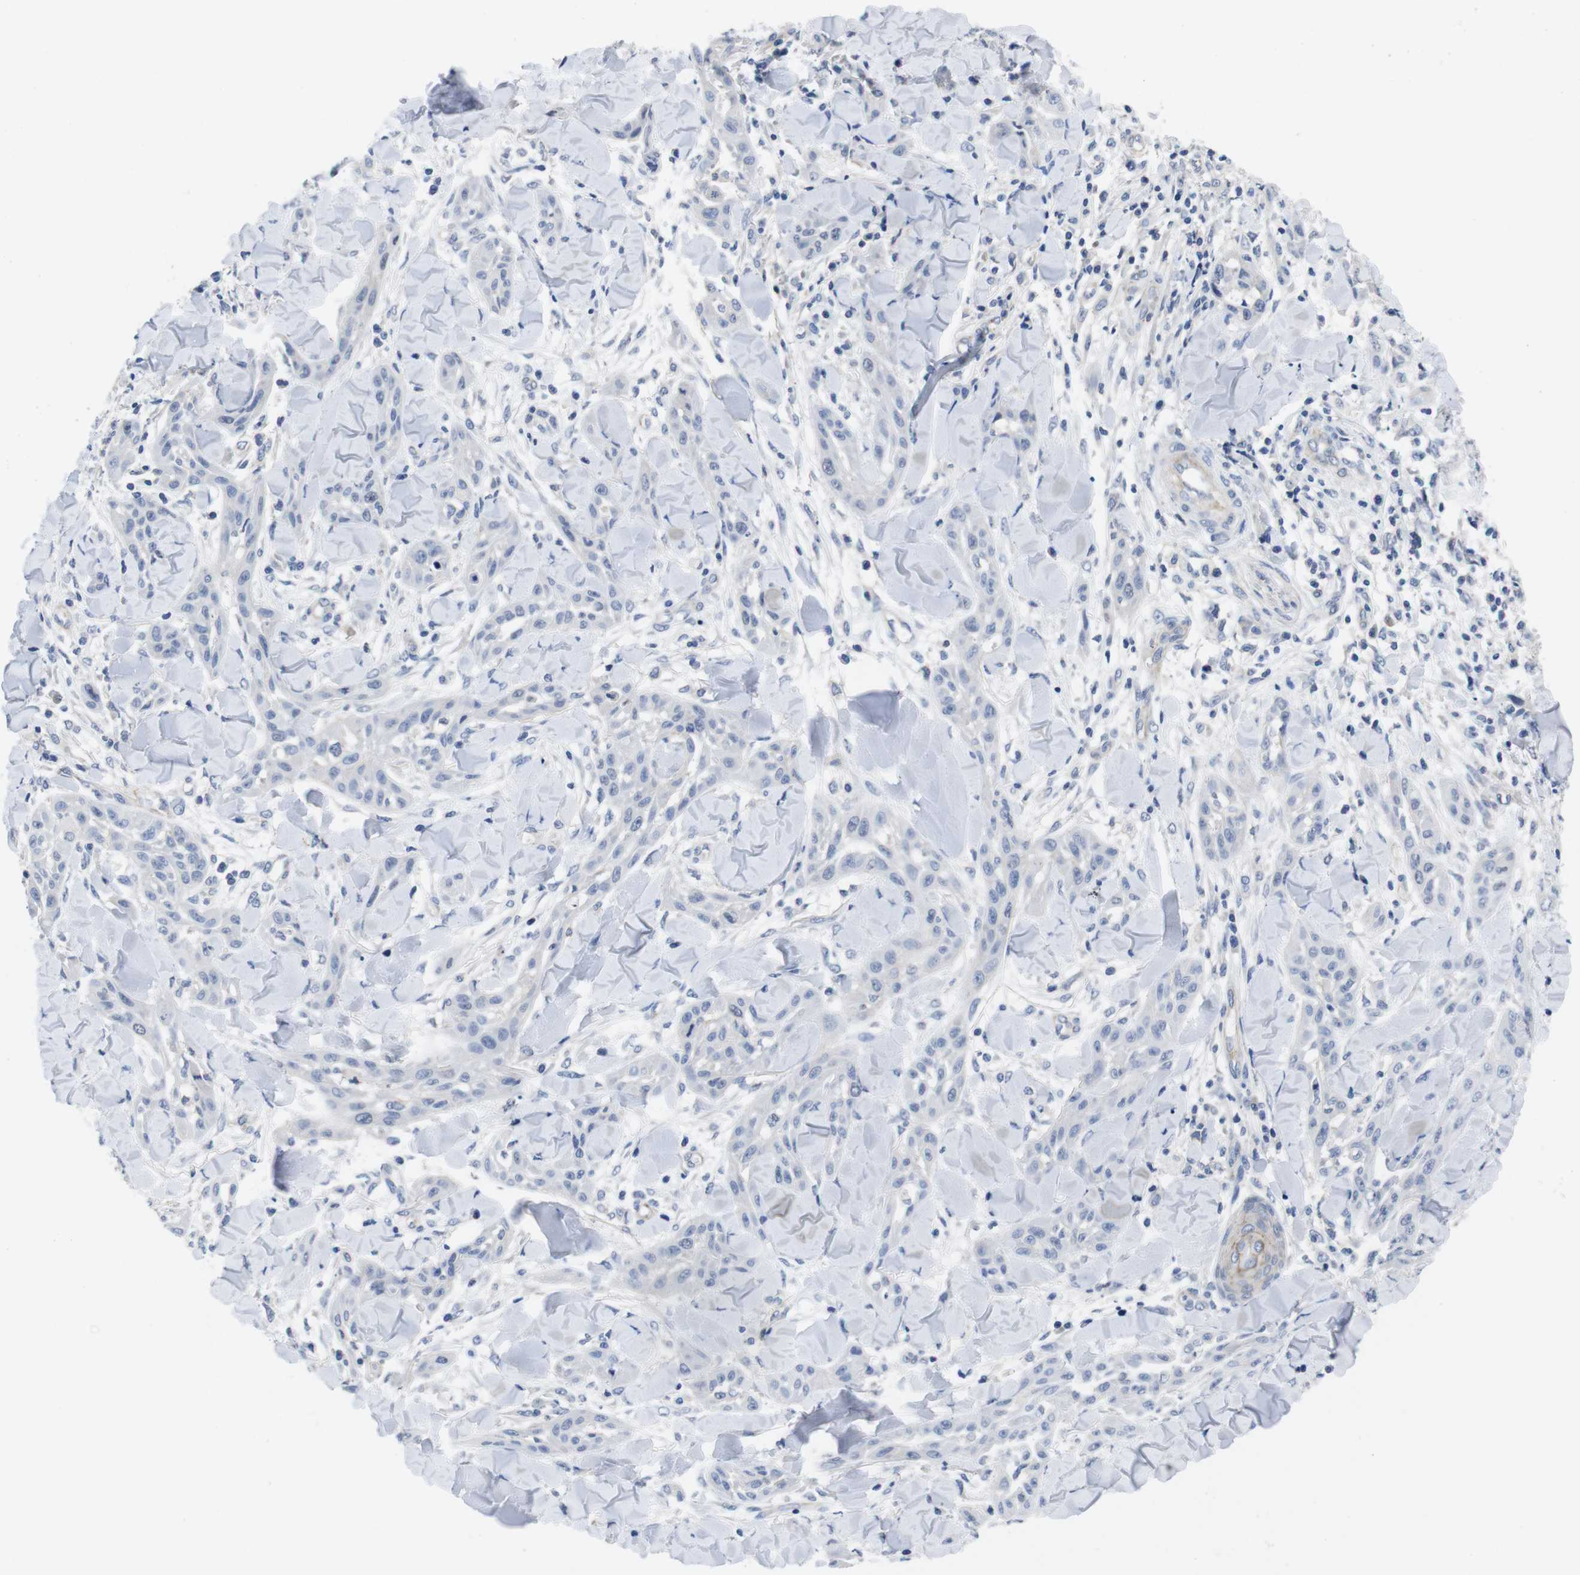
{"staining": {"intensity": "negative", "quantity": "none", "location": "none"}, "tissue": "skin cancer", "cell_type": "Tumor cells", "image_type": "cancer", "snomed": [{"axis": "morphology", "description": "Squamous cell carcinoma, NOS"}, {"axis": "topography", "description": "Skin"}], "caption": "There is no significant positivity in tumor cells of squamous cell carcinoma (skin). The staining was performed using DAB (3,3'-diaminobenzidine) to visualize the protein expression in brown, while the nuclei were stained in blue with hematoxylin (Magnification: 20x).", "gene": "SCRIB", "patient": {"sex": "male", "age": 24}}